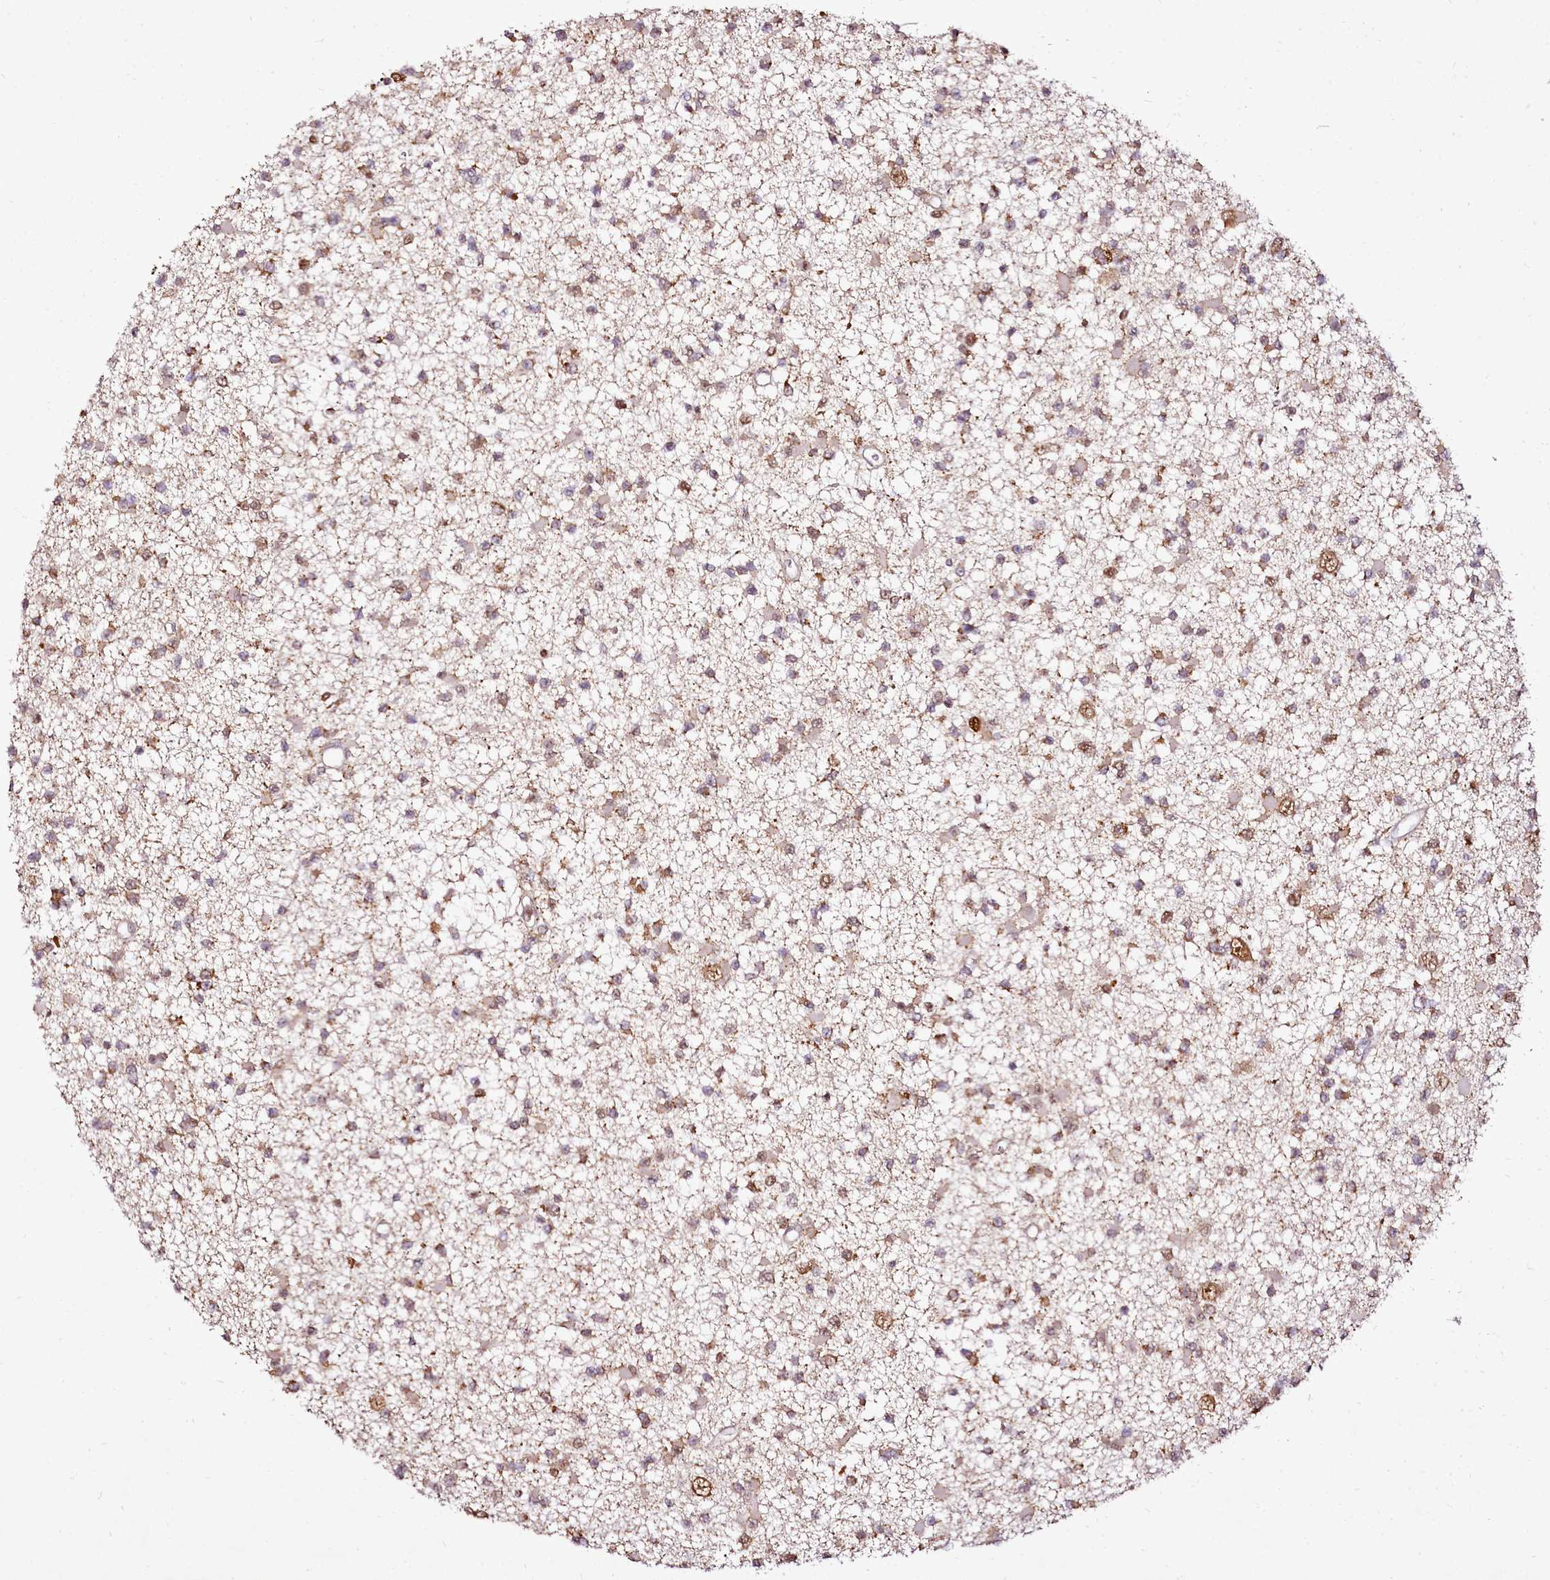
{"staining": {"intensity": "moderate", "quantity": ">75%", "location": "cytoplasmic/membranous"}, "tissue": "glioma", "cell_type": "Tumor cells", "image_type": "cancer", "snomed": [{"axis": "morphology", "description": "Glioma, malignant, Low grade"}, {"axis": "topography", "description": "Brain"}], "caption": "Approximately >75% of tumor cells in glioma demonstrate moderate cytoplasmic/membranous protein staining as visualized by brown immunohistochemical staining.", "gene": "EDIL3", "patient": {"sex": "female", "age": 22}}